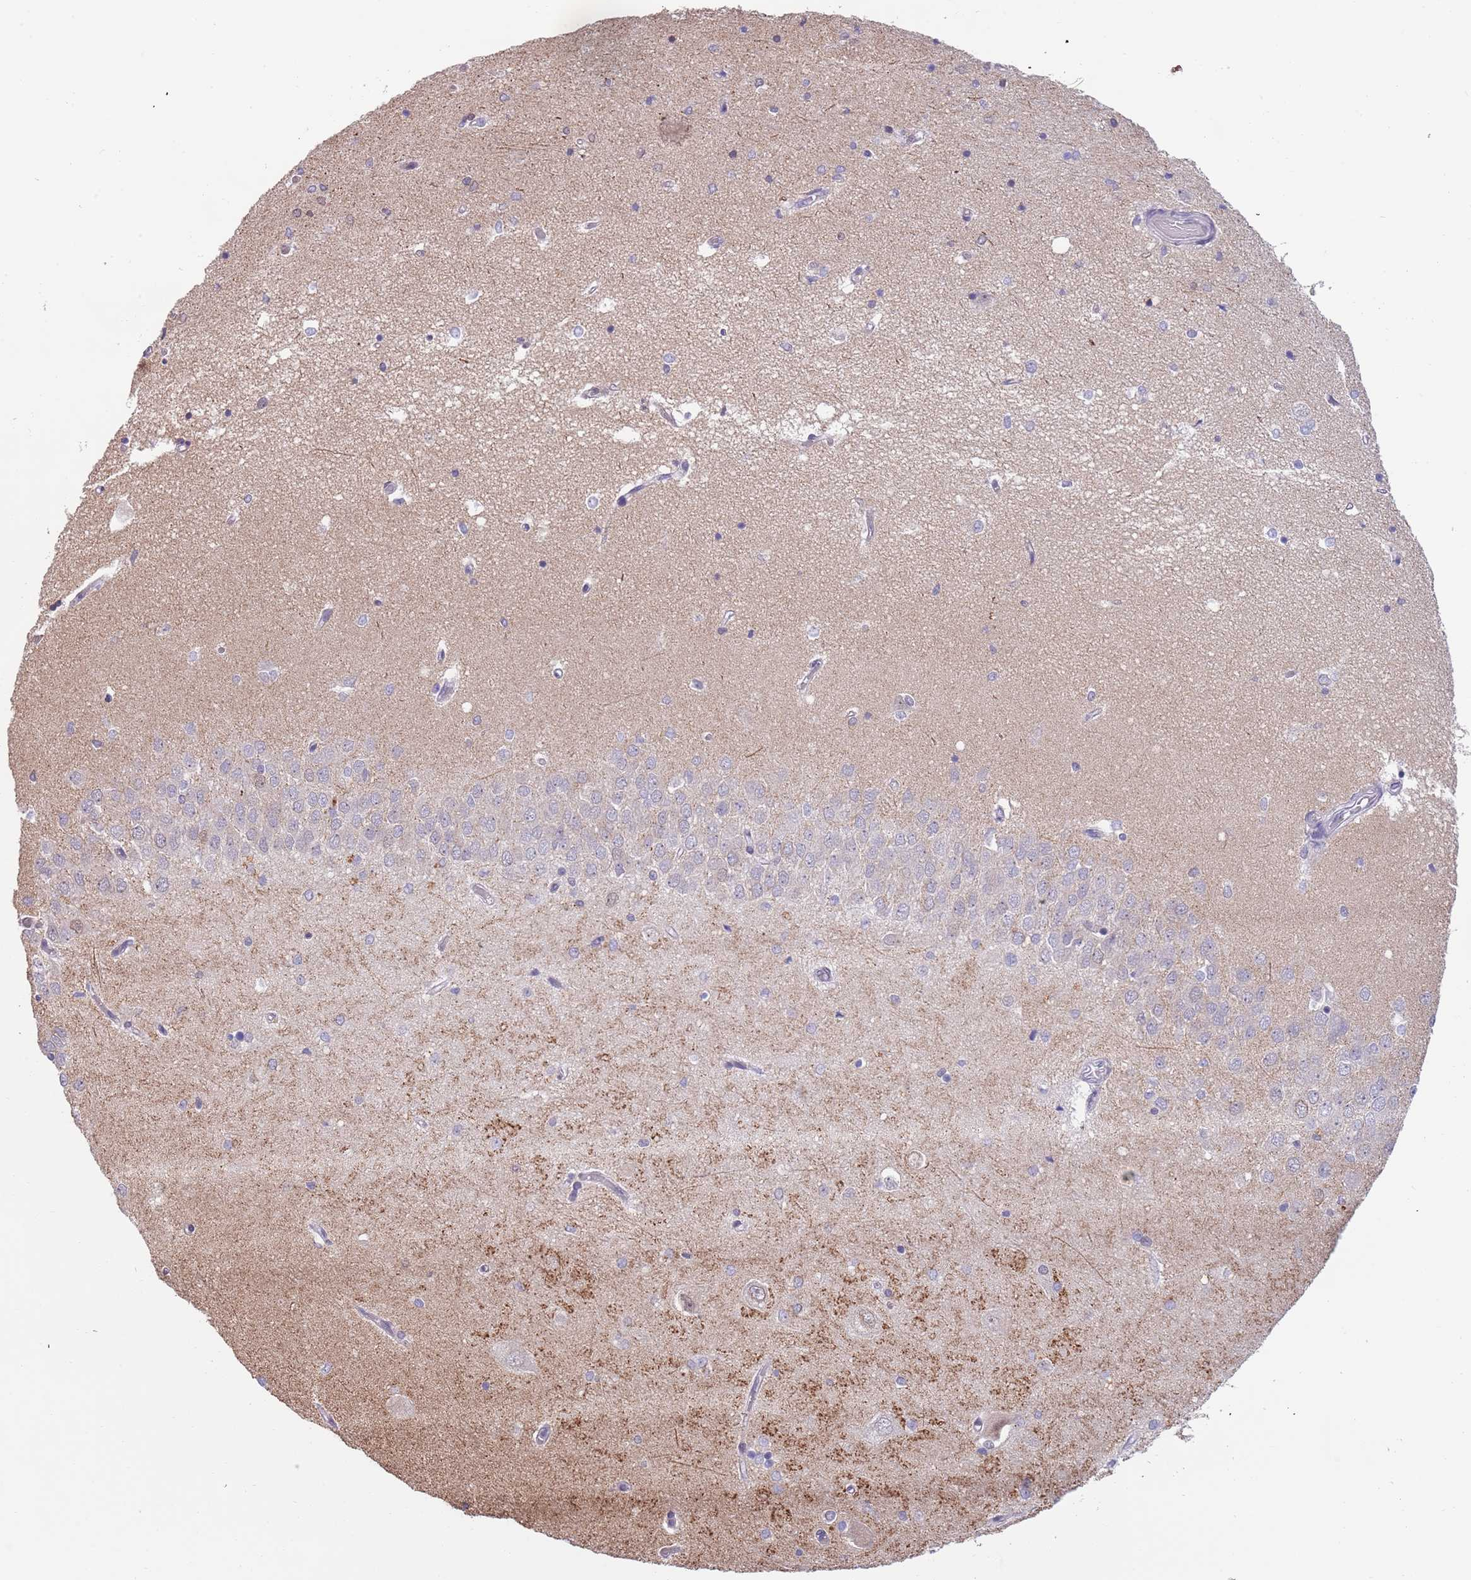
{"staining": {"intensity": "negative", "quantity": "none", "location": "none"}, "tissue": "hippocampus", "cell_type": "Glial cells", "image_type": "normal", "snomed": [{"axis": "morphology", "description": "Normal tissue, NOS"}, {"axis": "topography", "description": "Hippocampus"}], "caption": "IHC of benign hippocampus displays no staining in glial cells.", "gene": "KLHDC2", "patient": {"sex": "male", "age": 45}}